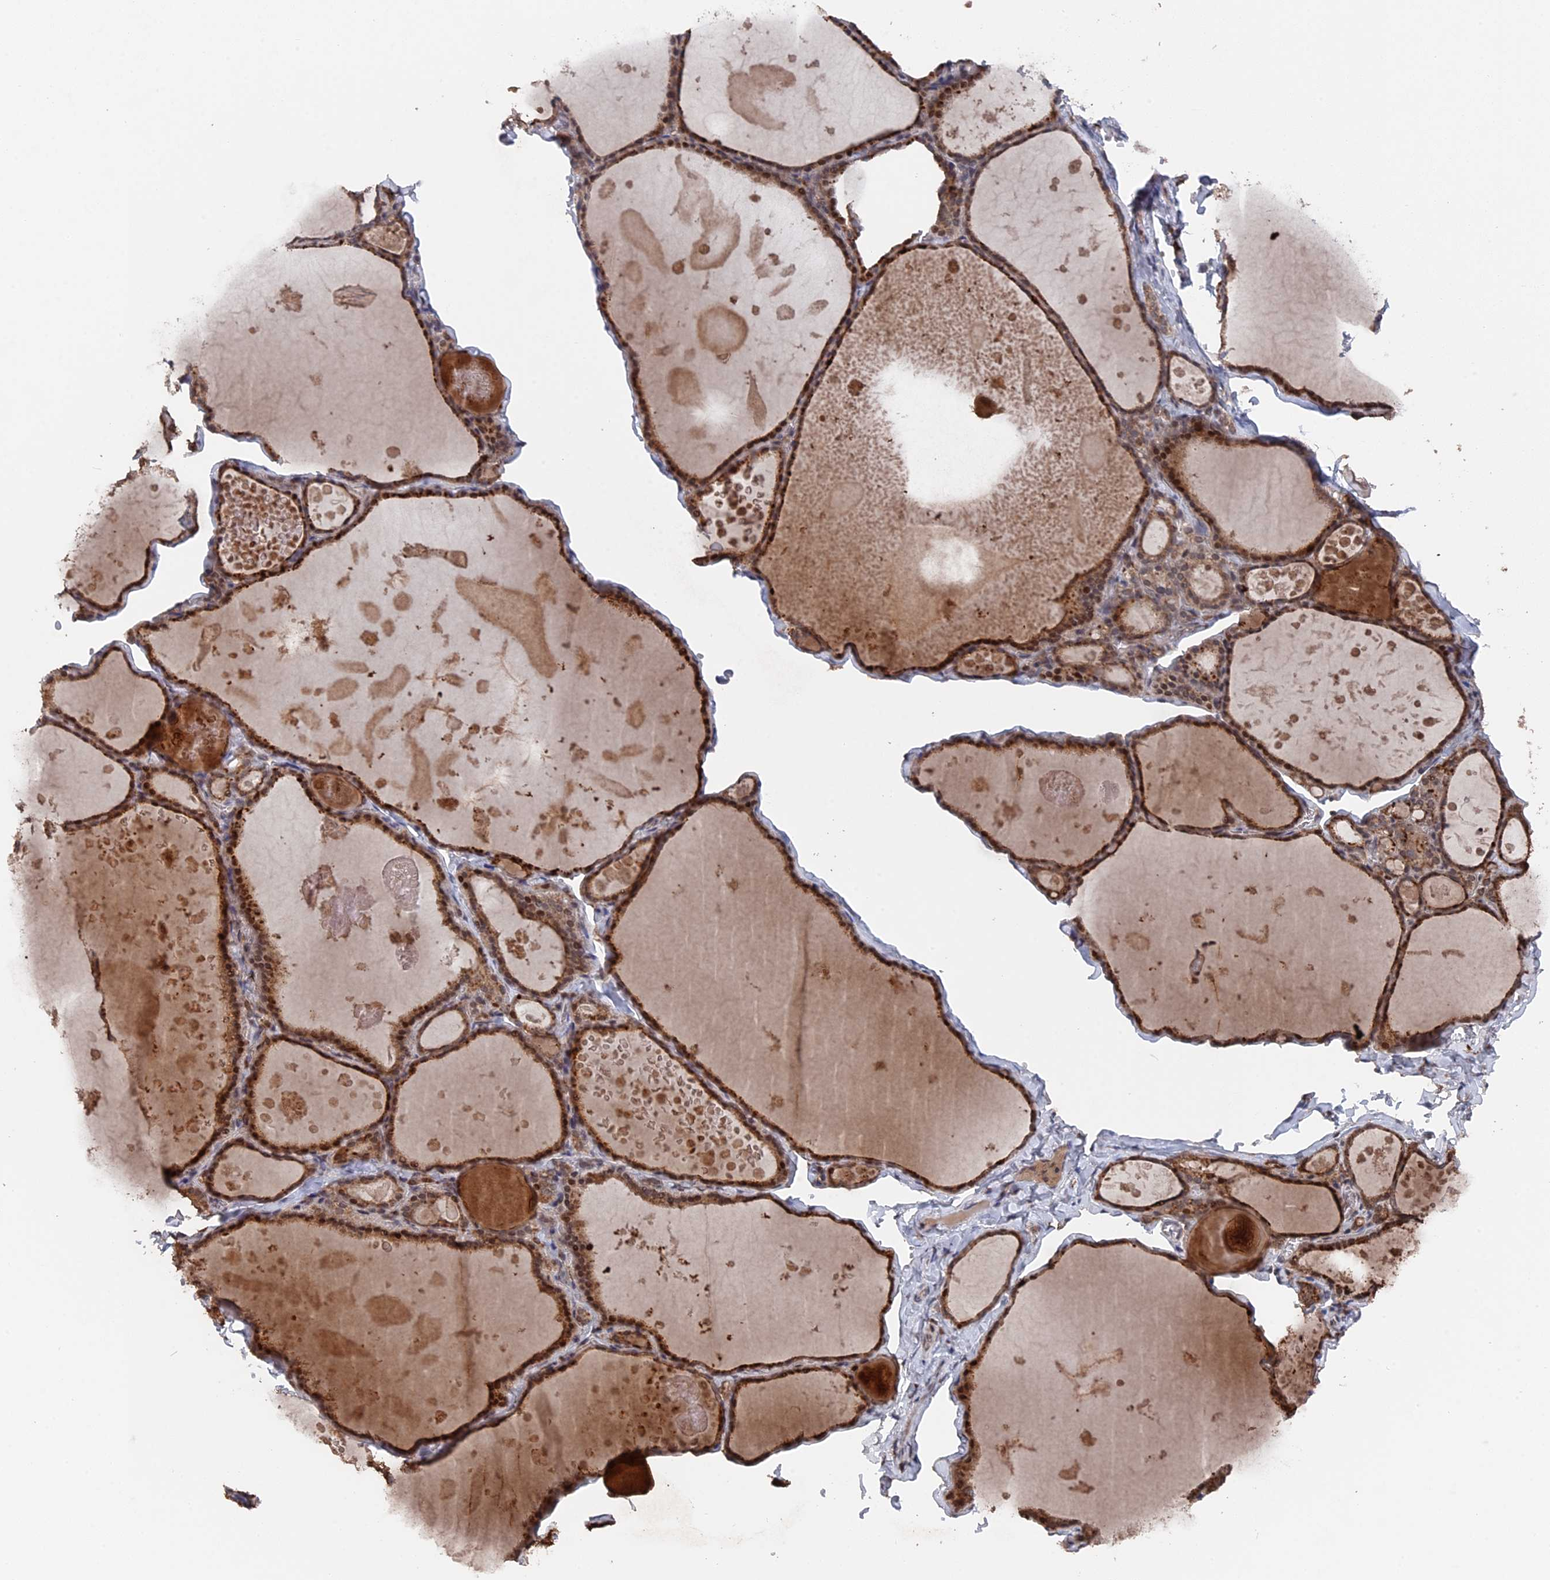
{"staining": {"intensity": "moderate", "quantity": ">75%", "location": "cytoplasmic/membranous,nuclear"}, "tissue": "thyroid gland", "cell_type": "Glandular cells", "image_type": "normal", "snomed": [{"axis": "morphology", "description": "Normal tissue, NOS"}, {"axis": "topography", "description": "Thyroid gland"}], "caption": "The immunohistochemical stain shows moderate cytoplasmic/membranous,nuclear positivity in glandular cells of benign thyroid gland. The staining was performed using DAB (3,3'-diaminobenzidine) to visualize the protein expression in brown, while the nuclei were stained in blue with hematoxylin (Magnification: 20x).", "gene": "CEACAM21", "patient": {"sex": "male", "age": 56}}